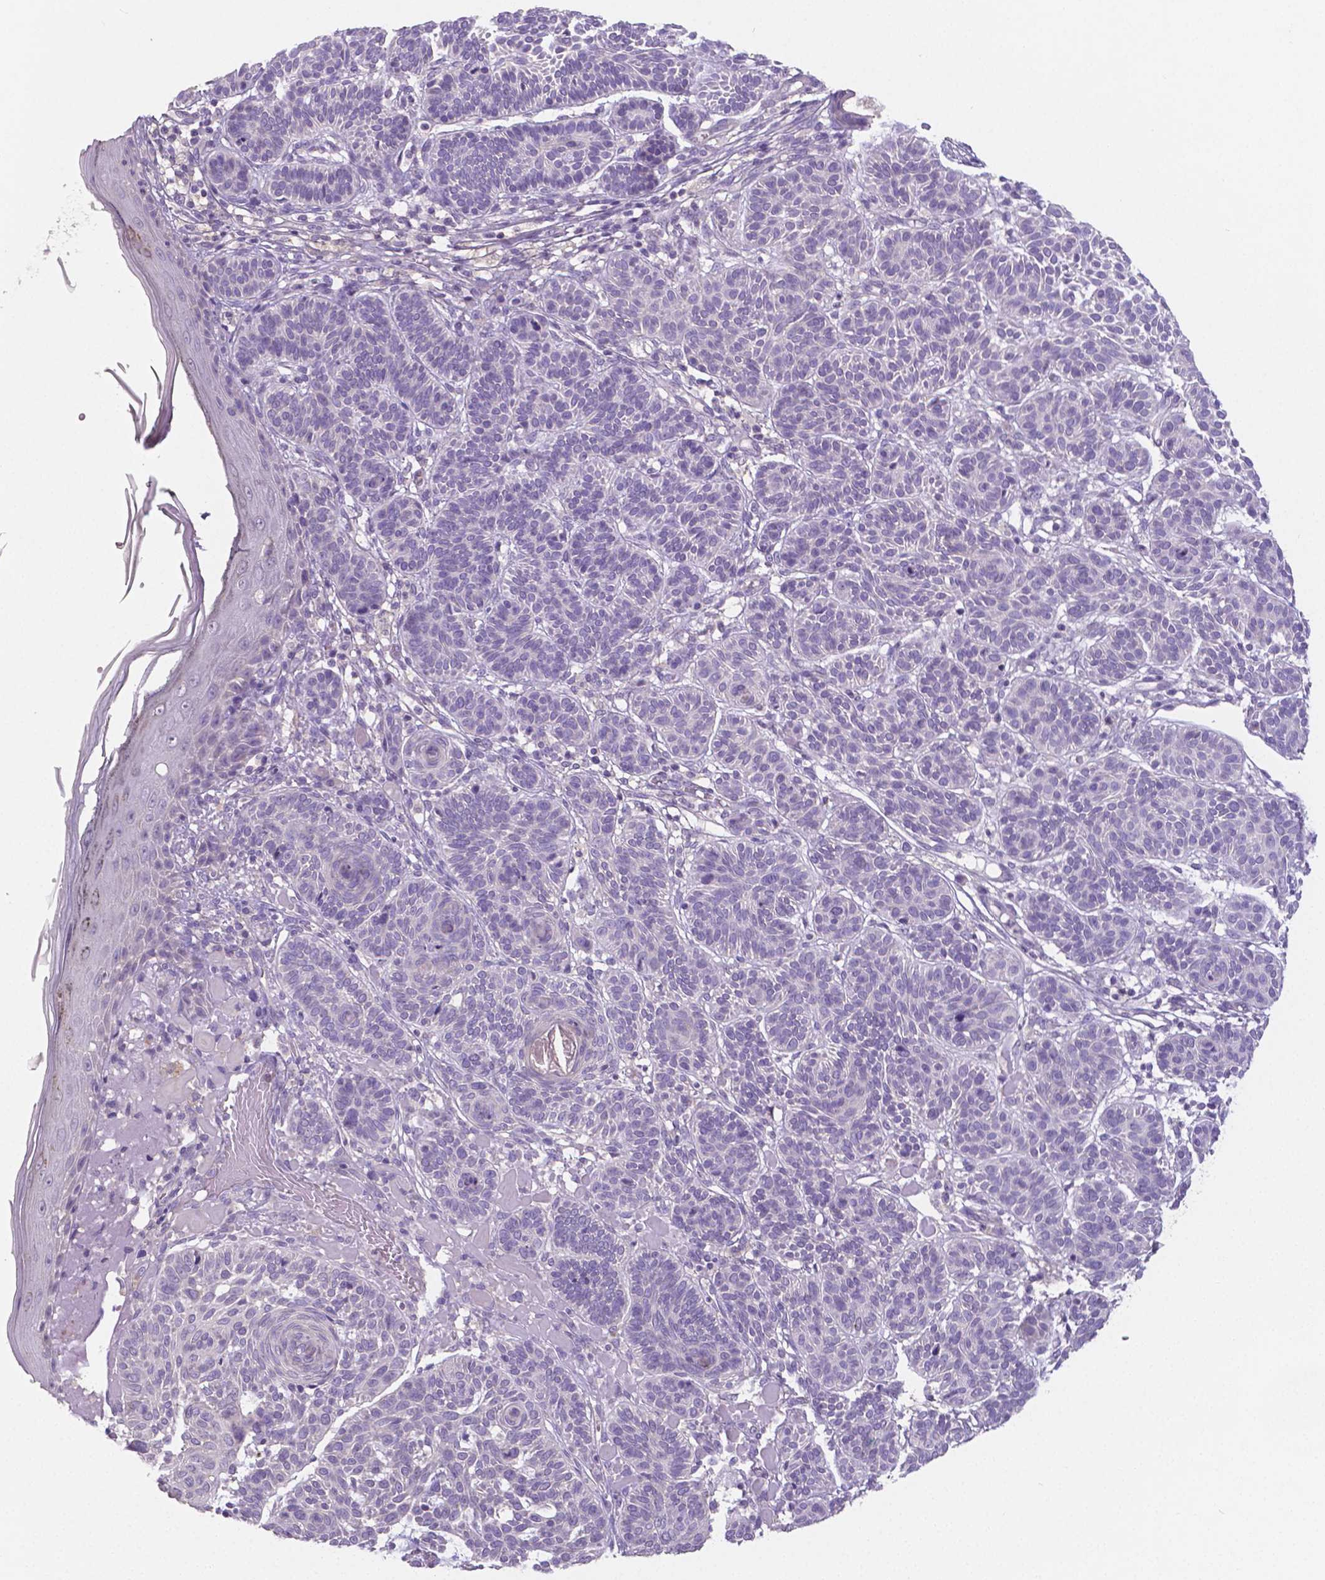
{"staining": {"intensity": "negative", "quantity": "none", "location": "none"}, "tissue": "skin cancer", "cell_type": "Tumor cells", "image_type": "cancer", "snomed": [{"axis": "morphology", "description": "Basal cell carcinoma"}, {"axis": "topography", "description": "Skin"}], "caption": "An IHC photomicrograph of skin basal cell carcinoma is shown. There is no staining in tumor cells of skin basal cell carcinoma. (DAB immunohistochemistry (IHC) visualized using brightfield microscopy, high magnification).", "gene": "CRMP1", "patient": {"sex": "male", "age": 85}}